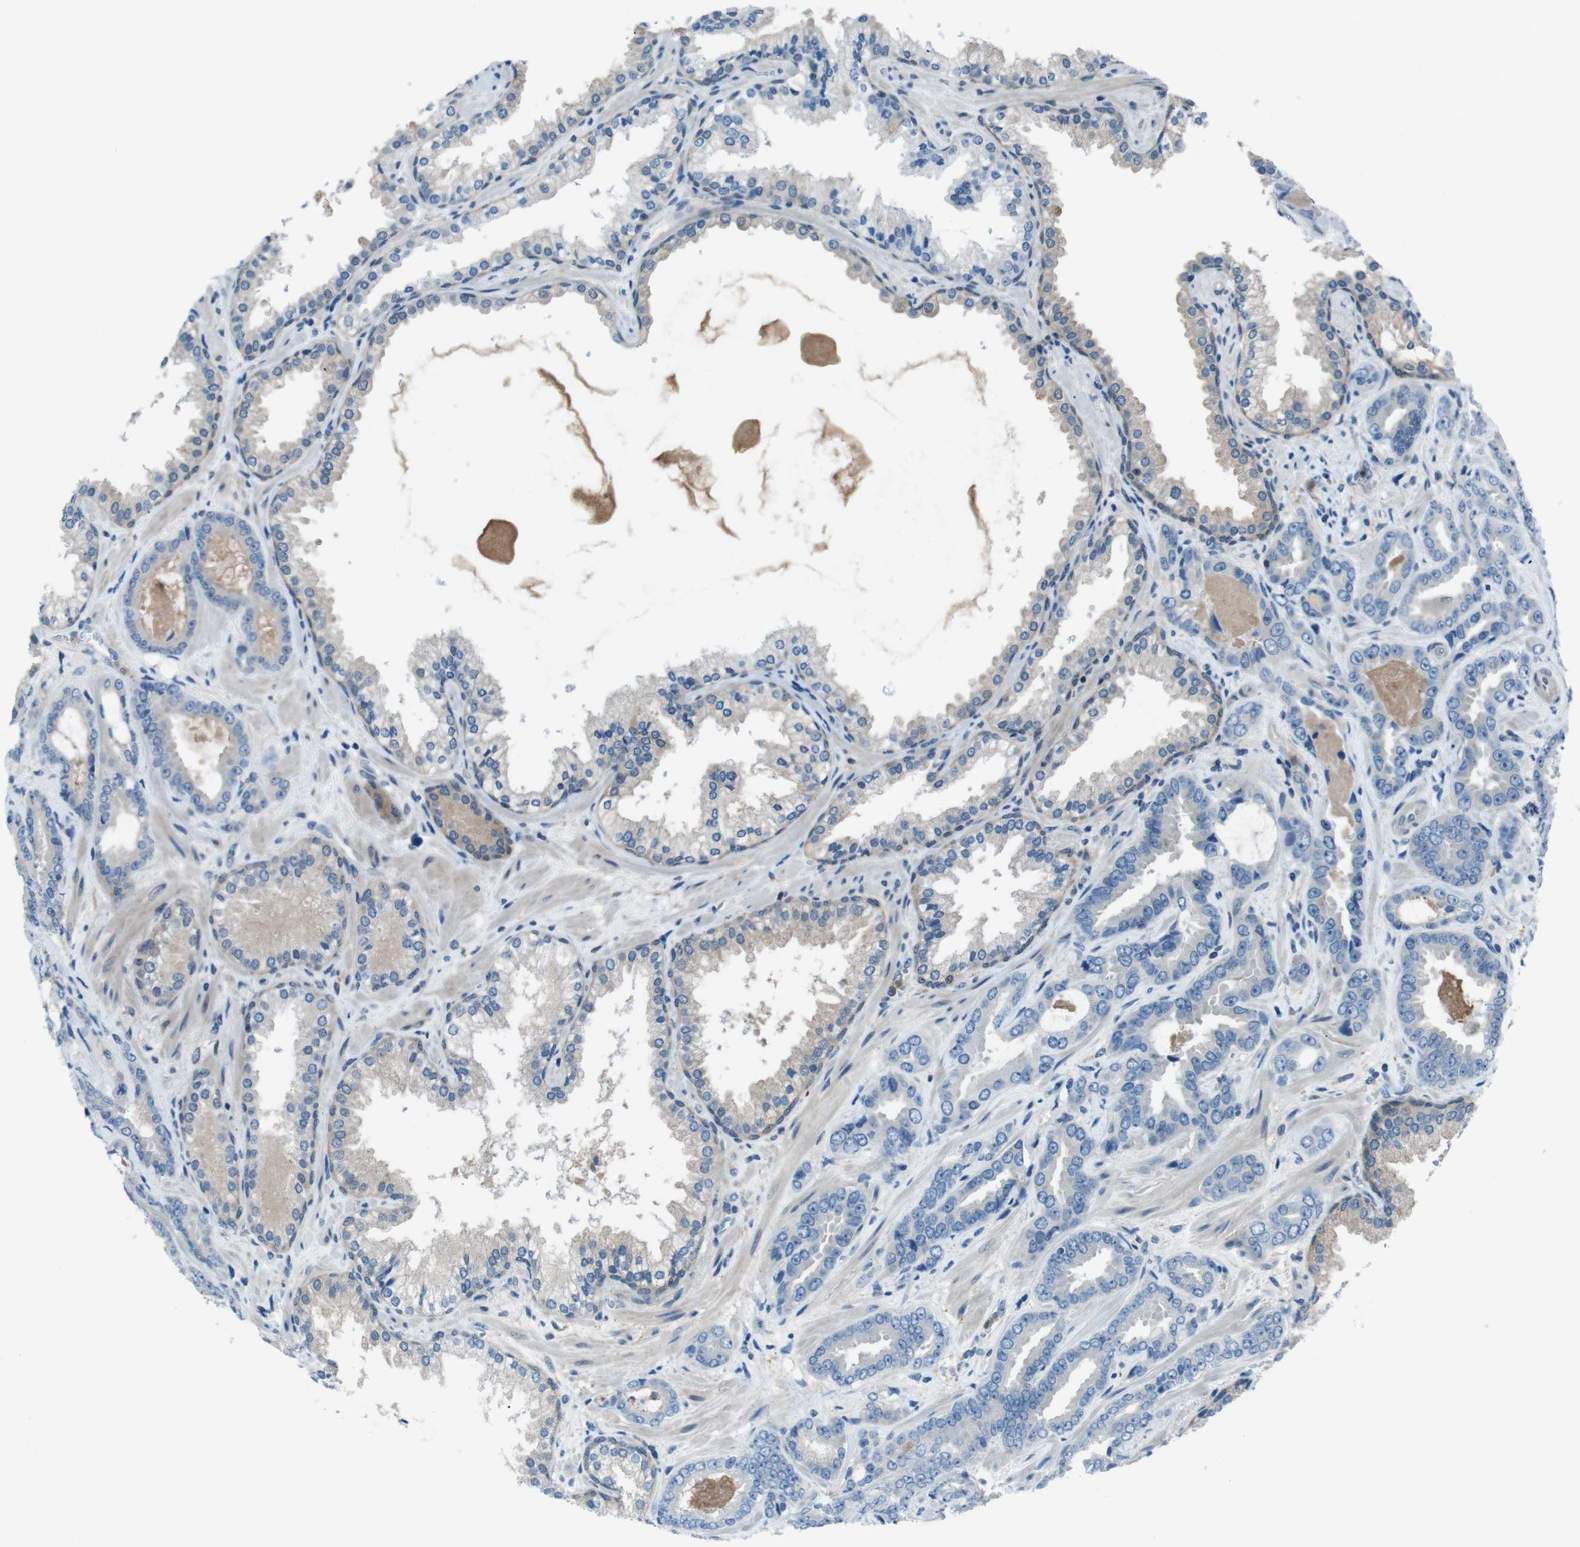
{"staining": {"intensity": "negative", "quantity": "none", "location": "none"}, "tissue": "prostate cancer", "cell_type": "Tumor cells", "image_type": "cancer", "snomed": [{"axis": "morphology", "description": "Adenocarcinoma, Low grade"}, {"axis": "topography", "description": "Prostate"}], "caption": "This photomicrograph is of prostate adenocarcinoma (low-grade) stained with immunohistochemistry (IHC) to label a protein in brown with the nuclei are counter-stained blue. There is no expression in tumor cells.", "gene": "NANOS2", "patient": {"sex": "male", "age": 60}}